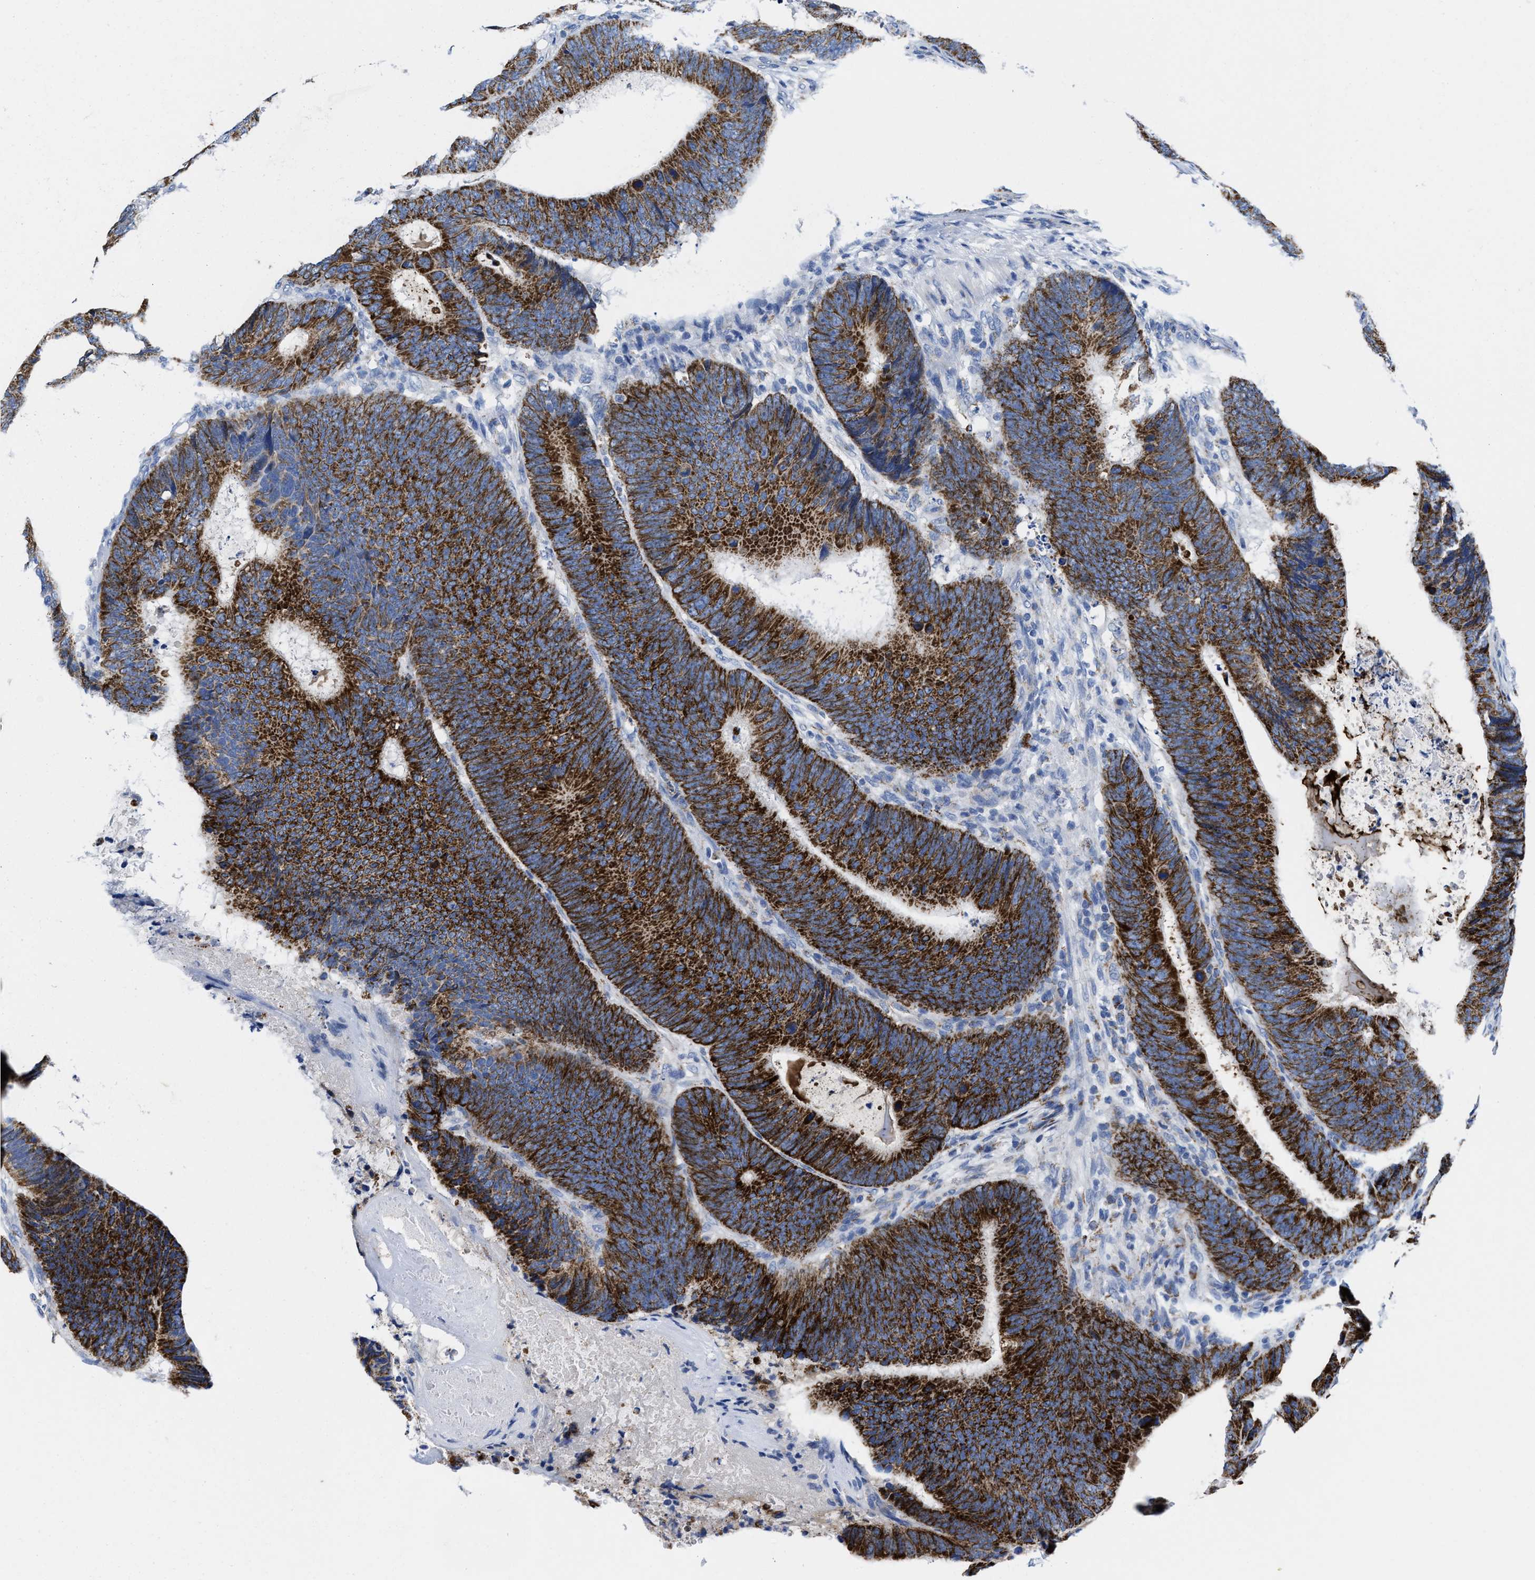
{"staining": {"intensity": "strong", "quantity": ">75%", "location": "cytoplasmic/membranous"}, "tissue": "colorectal cancer", "cell_type": "Tumor cells", "image_type": "cancer", "snomed": [{"axis": "morphology", "description": "Adenocarcinoma, NOS"}, {"axis": "topography", "description": "Colon"}], "caption": "Adenocarcinoma (colorectal) tissue exhibits strong cytoplasmic/membranous staining in approximately >75% of tumor cells", "gene": "TBRG4", "patient": {"sex": "male", "age": 56}}